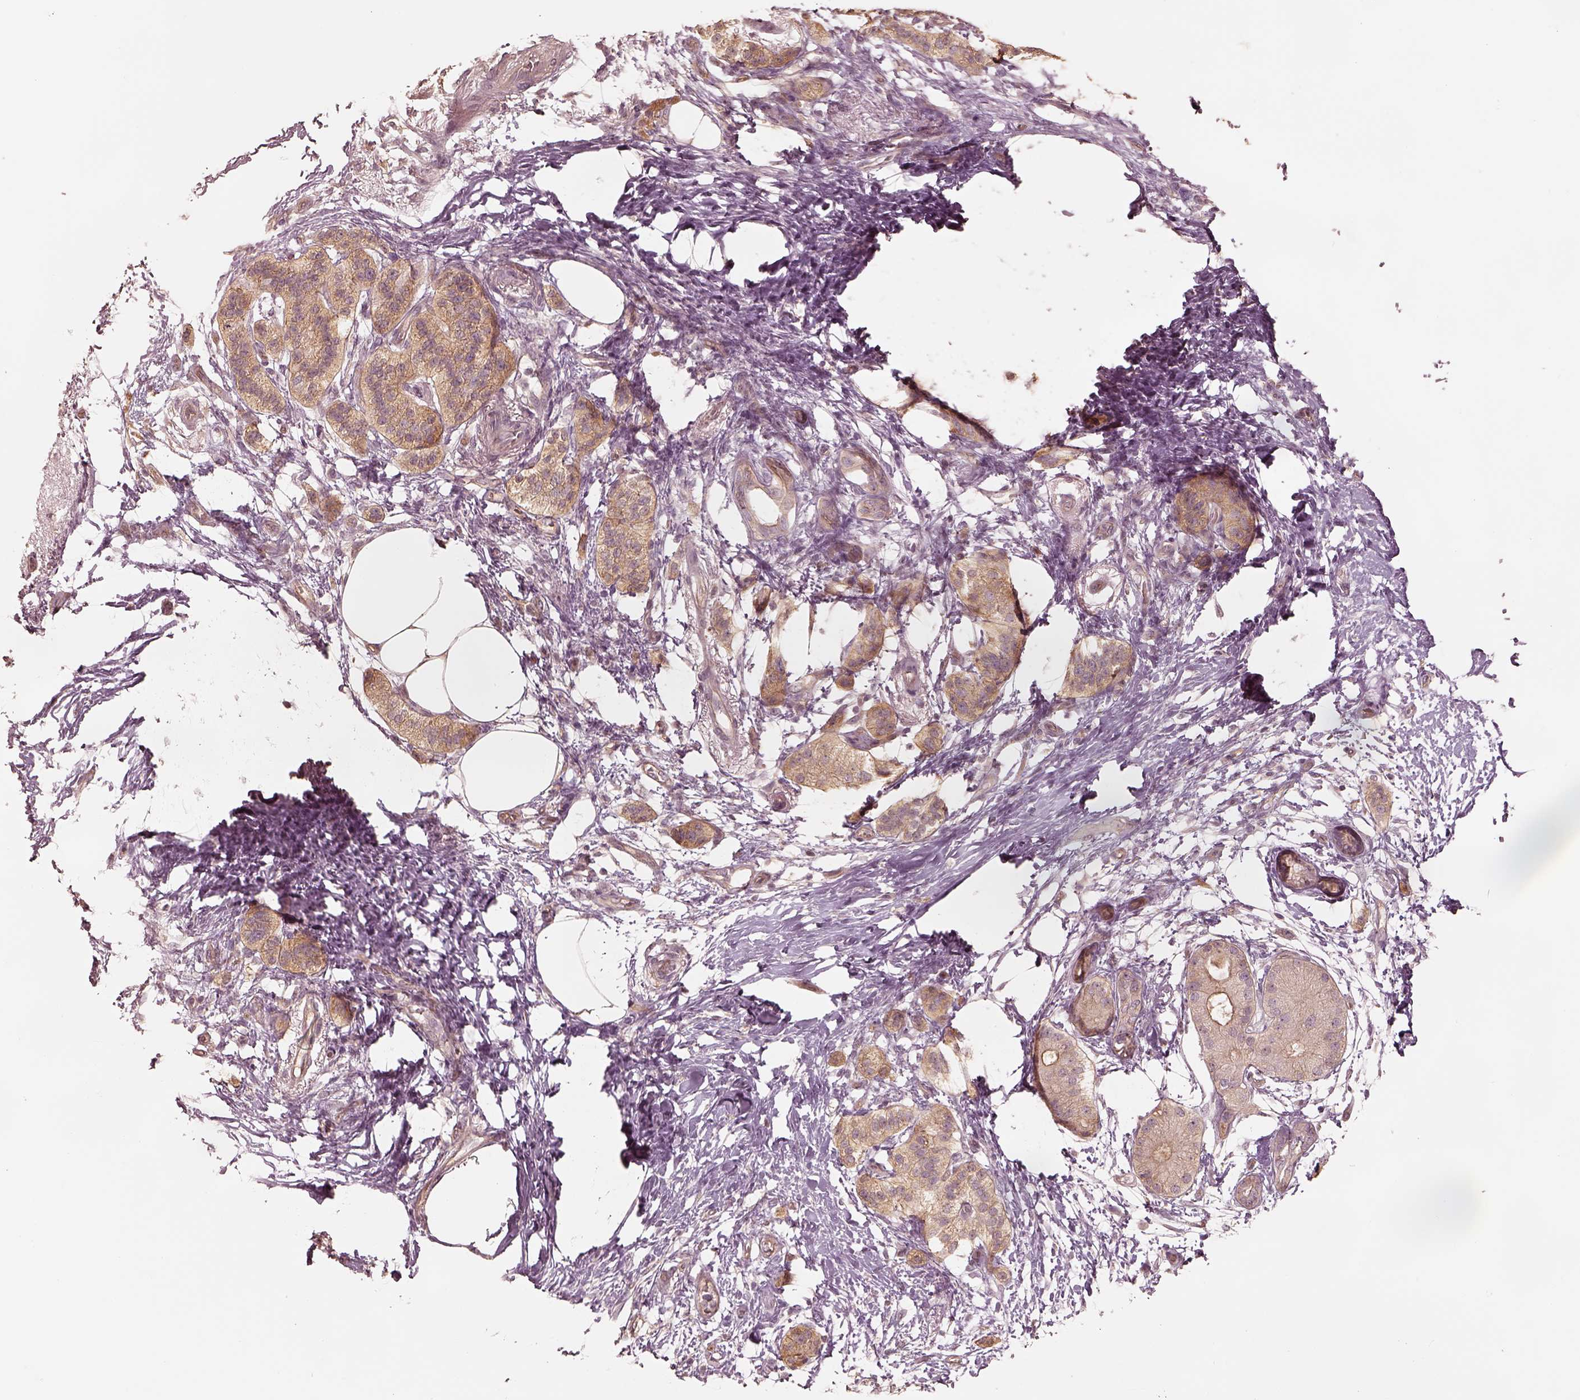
{"staining": {"intensity": "weak", "quantity": ">75%", "location": "cytoplasmic/membranous"}, "tissue": "pancreatic cancer", "cell_type": "Tumor cells", "image_type": "cancer", "snomed": [{"axis": "morphology", "description": "Adenocarcinoma, NOS"}, {"axis": "topography", "description": "Pancreas"}], "caption": "Brown immunohistochemical staining in human pancreatic adenocarcinoma reveals weak cytoplasmic/membranous positivity in approximately >75% of tumor cells.", "gene": "KIF5C", "patient": {"sex": "female", "age": 72}}